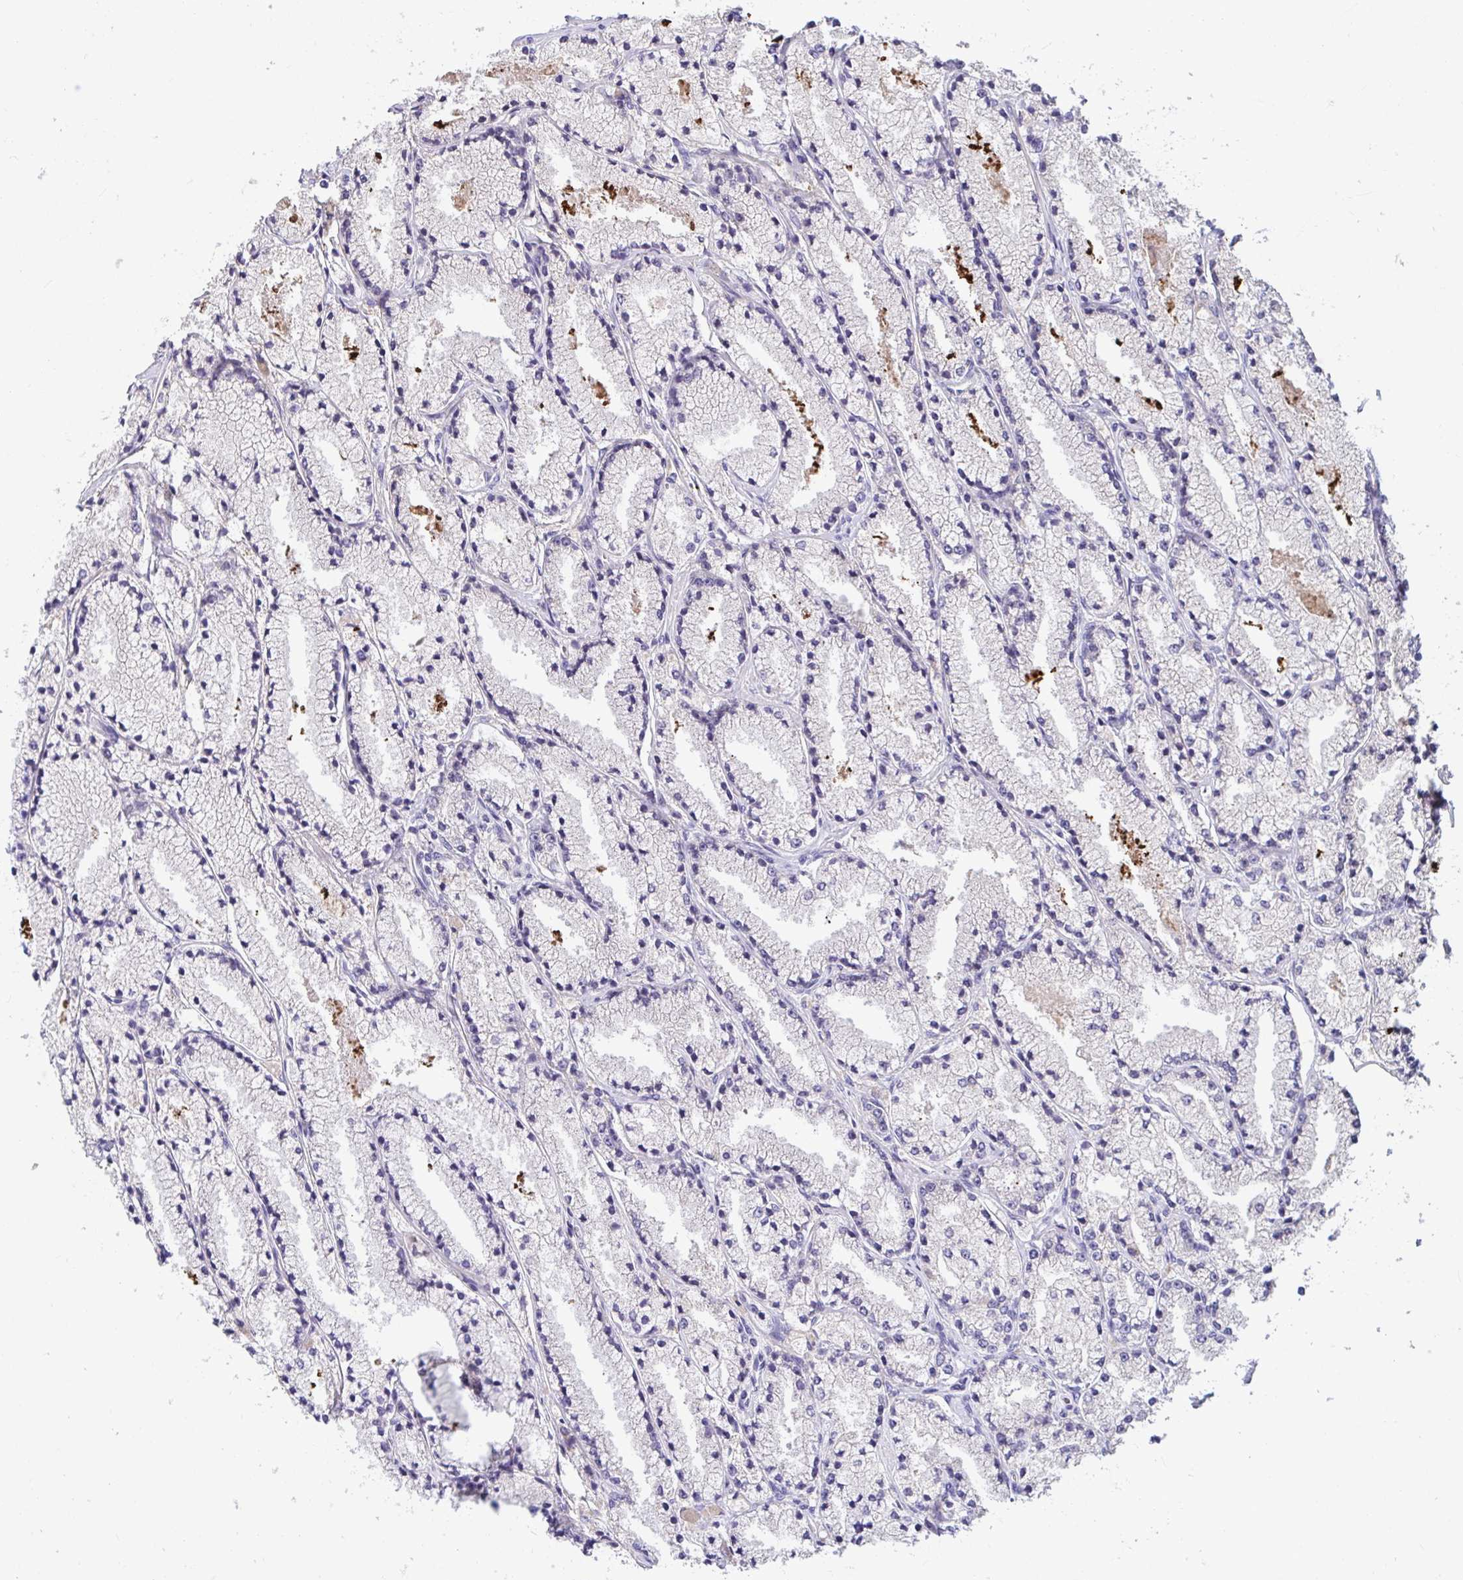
{"staining": {"intensity": "negative", "quantity": "none", "location": "none"}, "tissue": "prostate cancer", "cell_type": "Tumor cells", "image_type": "cancer", "snomed": [{"axis": "morphology", "description": "Adenocarcinoma, High grade"}, {"axis": "topography", "description": "Prostate"}], "caption": "Immunohistochemistry (IHC) image of neoplastic tissue: human high-grade adenocarcinoma (prostate) stained with DAB (3,3'-diaminobenzidine) demonstrates no significant protein expression in tumor cells.", "gene": "SUSD4", "patient": {"sex": "male", "age": 63}}